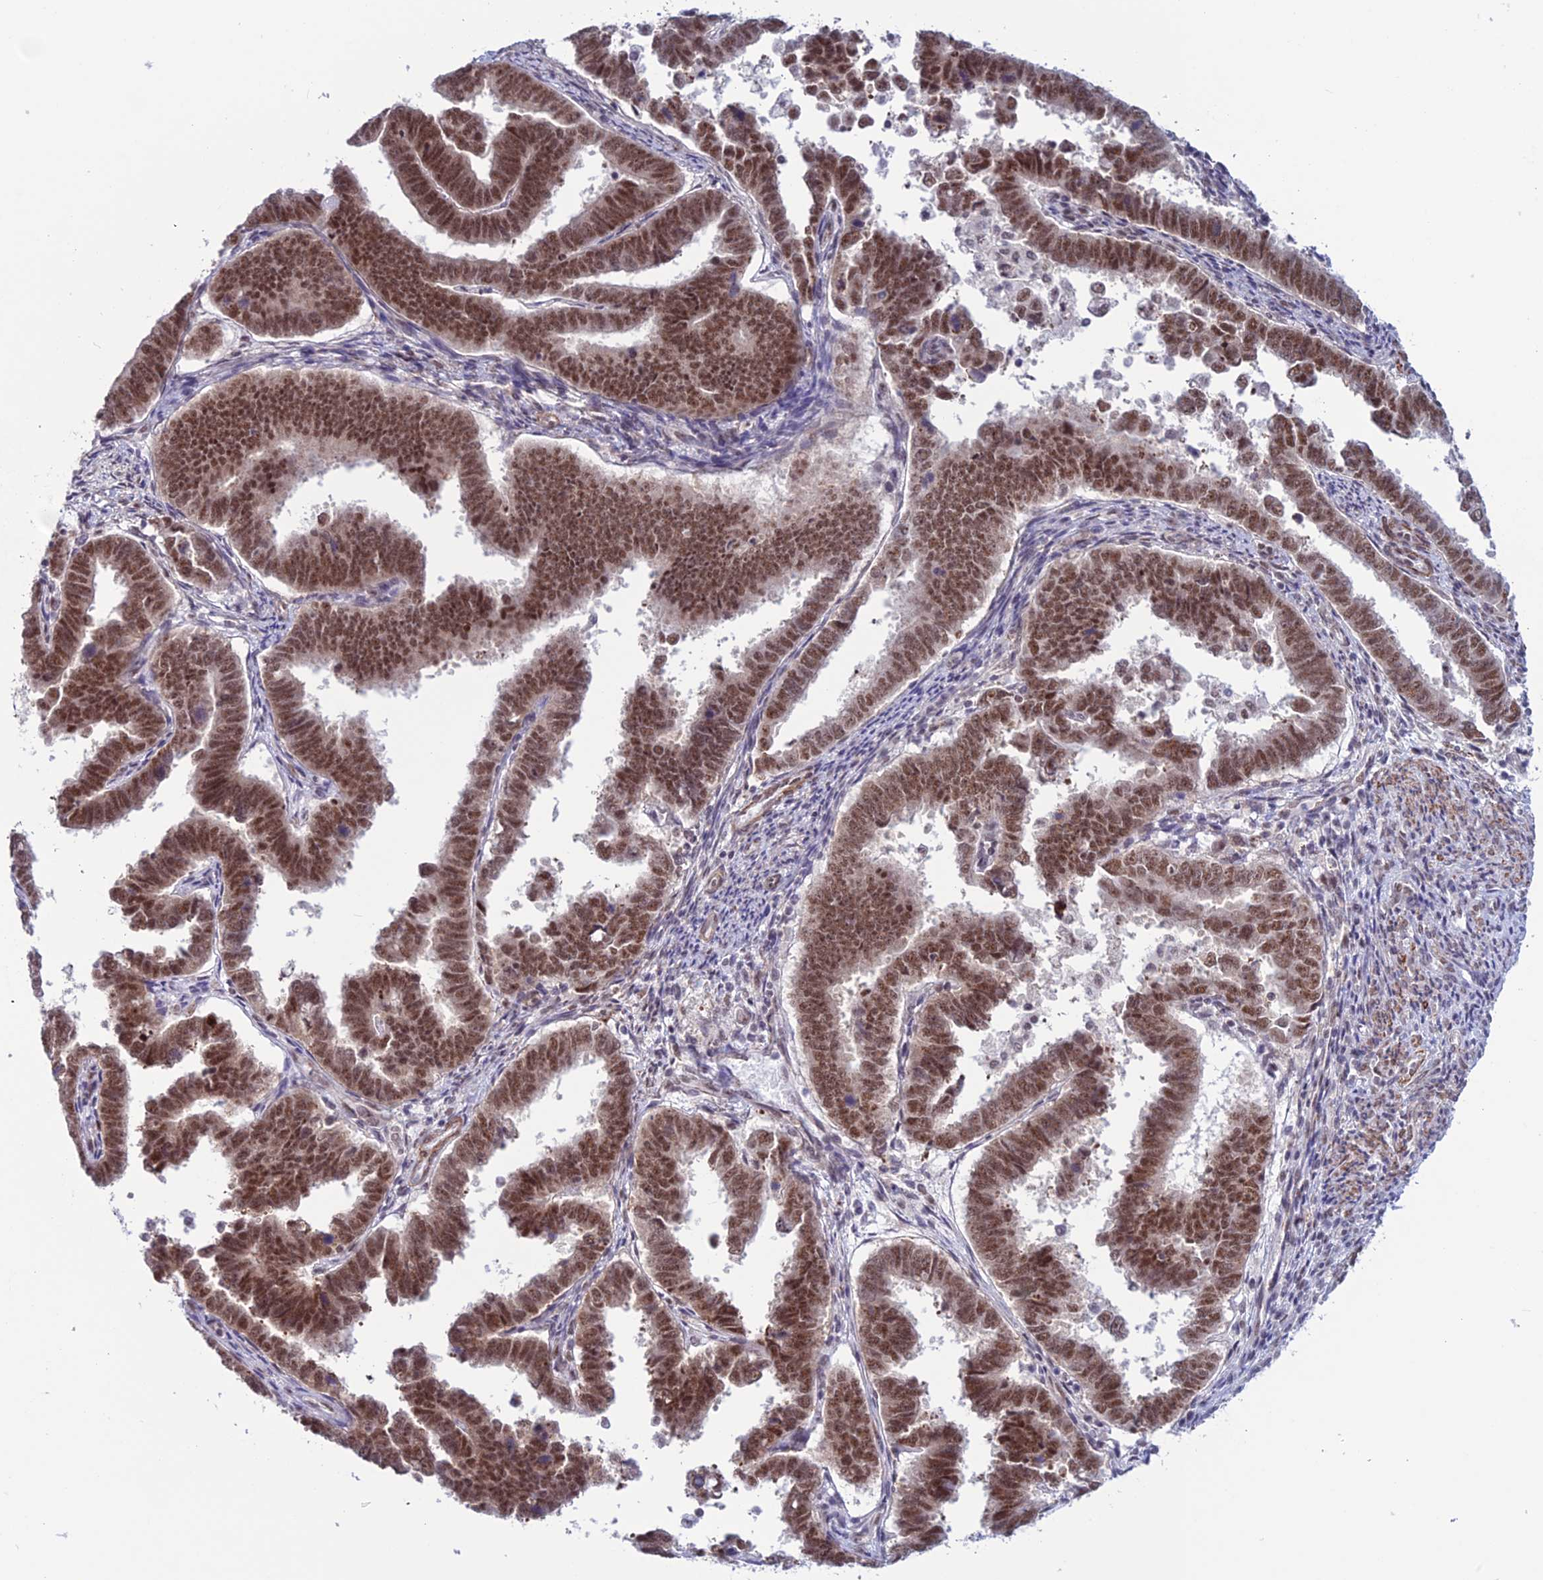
{"staining": {"intensity": "moderate", "quantity": ">75%", "location": "nuclear"}, "tissue": "endometrial cancer", "cell_type": "Tumor cells", "image_type": "cancer", "snomed": [{"axis": "morphology", "description": "Adenocarcinoma, NOS"}, {"axis": "topography", "description": "Endometrium"}], "caption": "Adenocarcinoma (endometrial) was stained to show a protein in brown. There is medium levels of moderate nuclear staining in about >75% of tumor cells.", "gene": "U2AF1", "patient": {"sex": "female", "age": 75}}